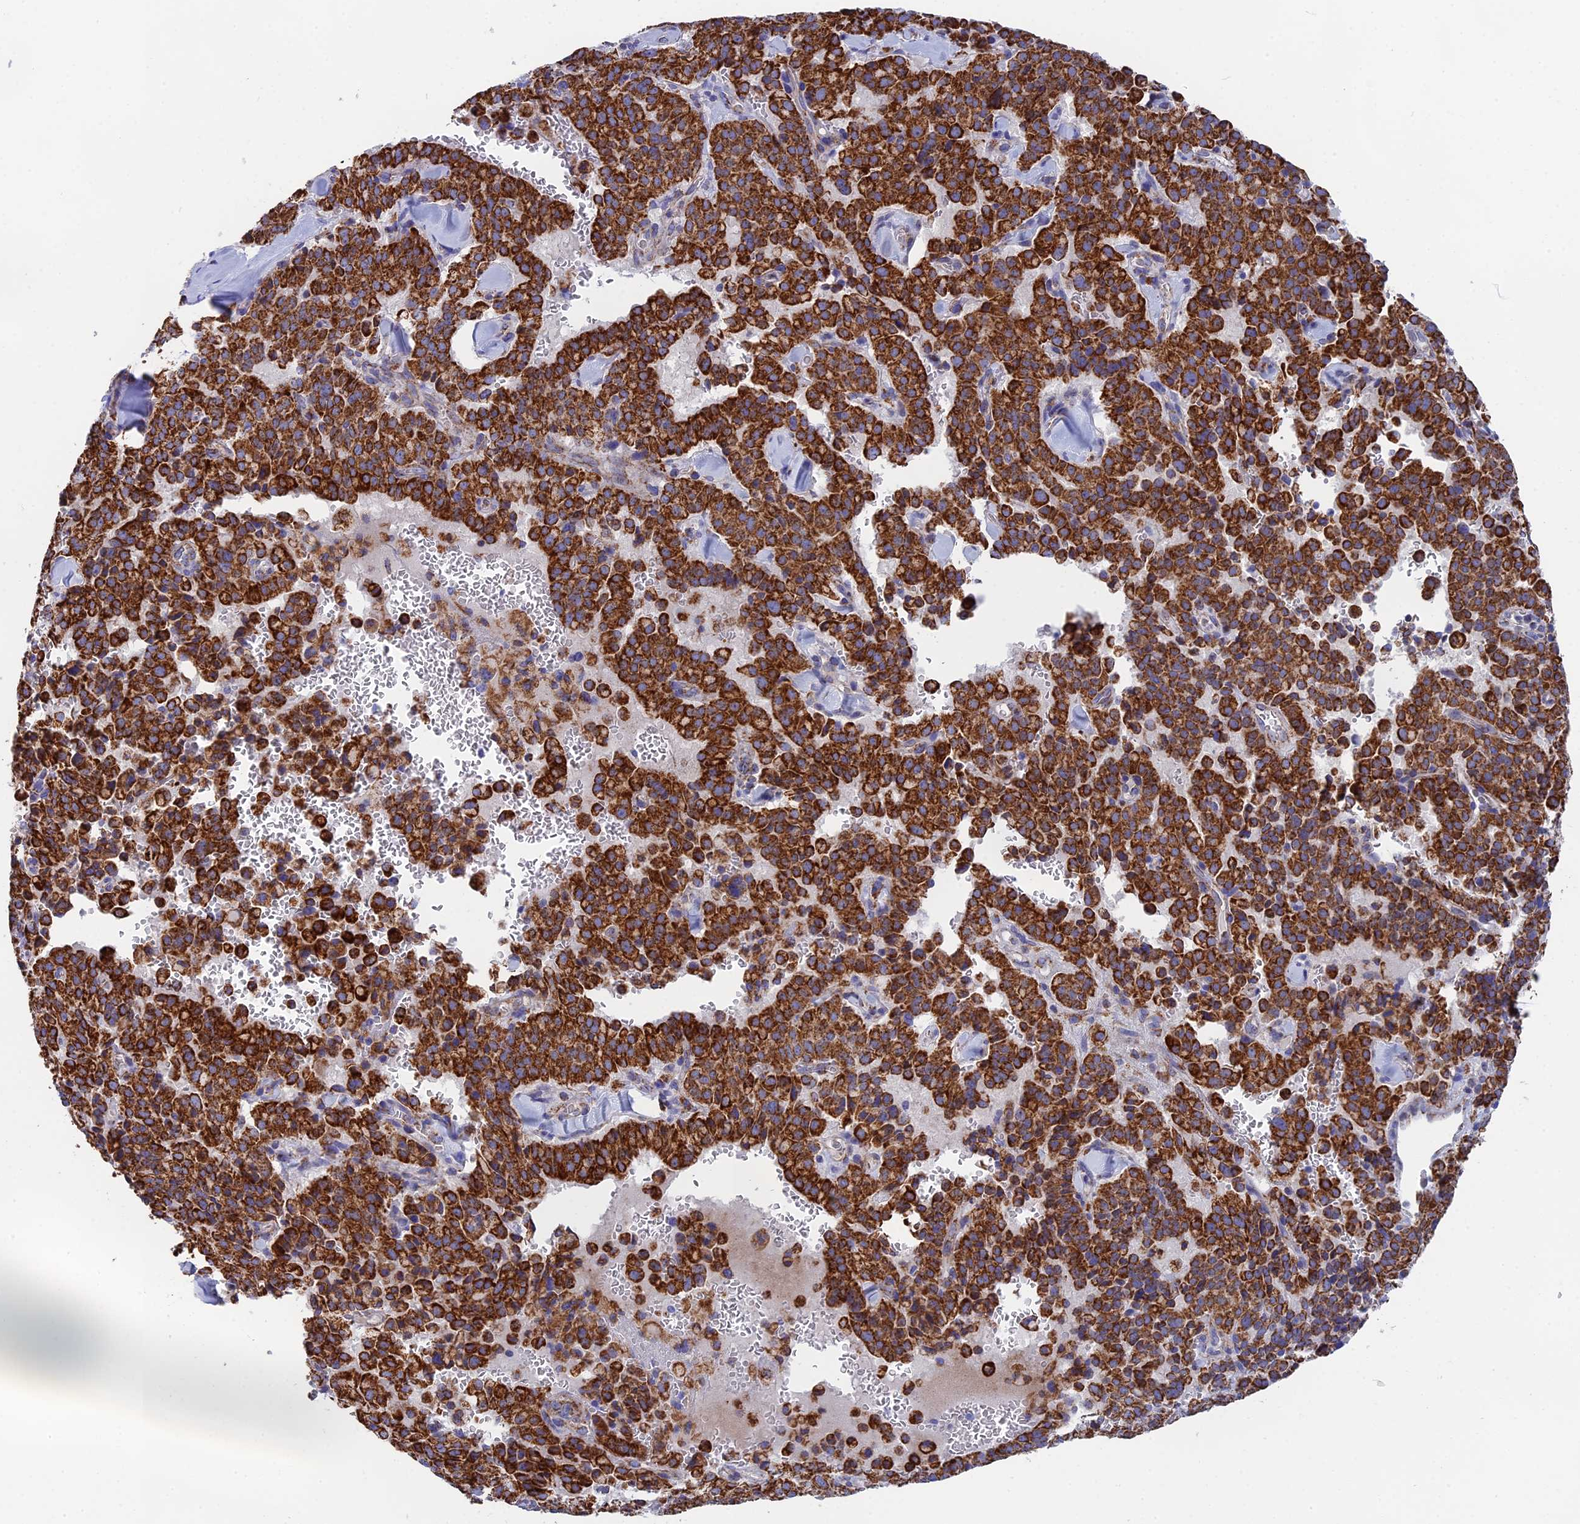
{"staining": {"intensity": "strong", "quantity": ">75%", "location": "cytoplasmic/membranous"}, "tissue": "pancreatic cancer", "cell_type": "Tumor cells", "image_type": "cancer", "snomed": [{"axis": "morphology", "description": "Adenocarcinoma, NOS"}, {"axis": "topography", "description": "Pancreas"}], "caption": "Pancreatic cancer (adenocarcinoma) stained with a protein marker demonstrates strong staining in tumor cells.", "gene": "NDUFA5", "patient": {"sex": "male", "age": 65}}